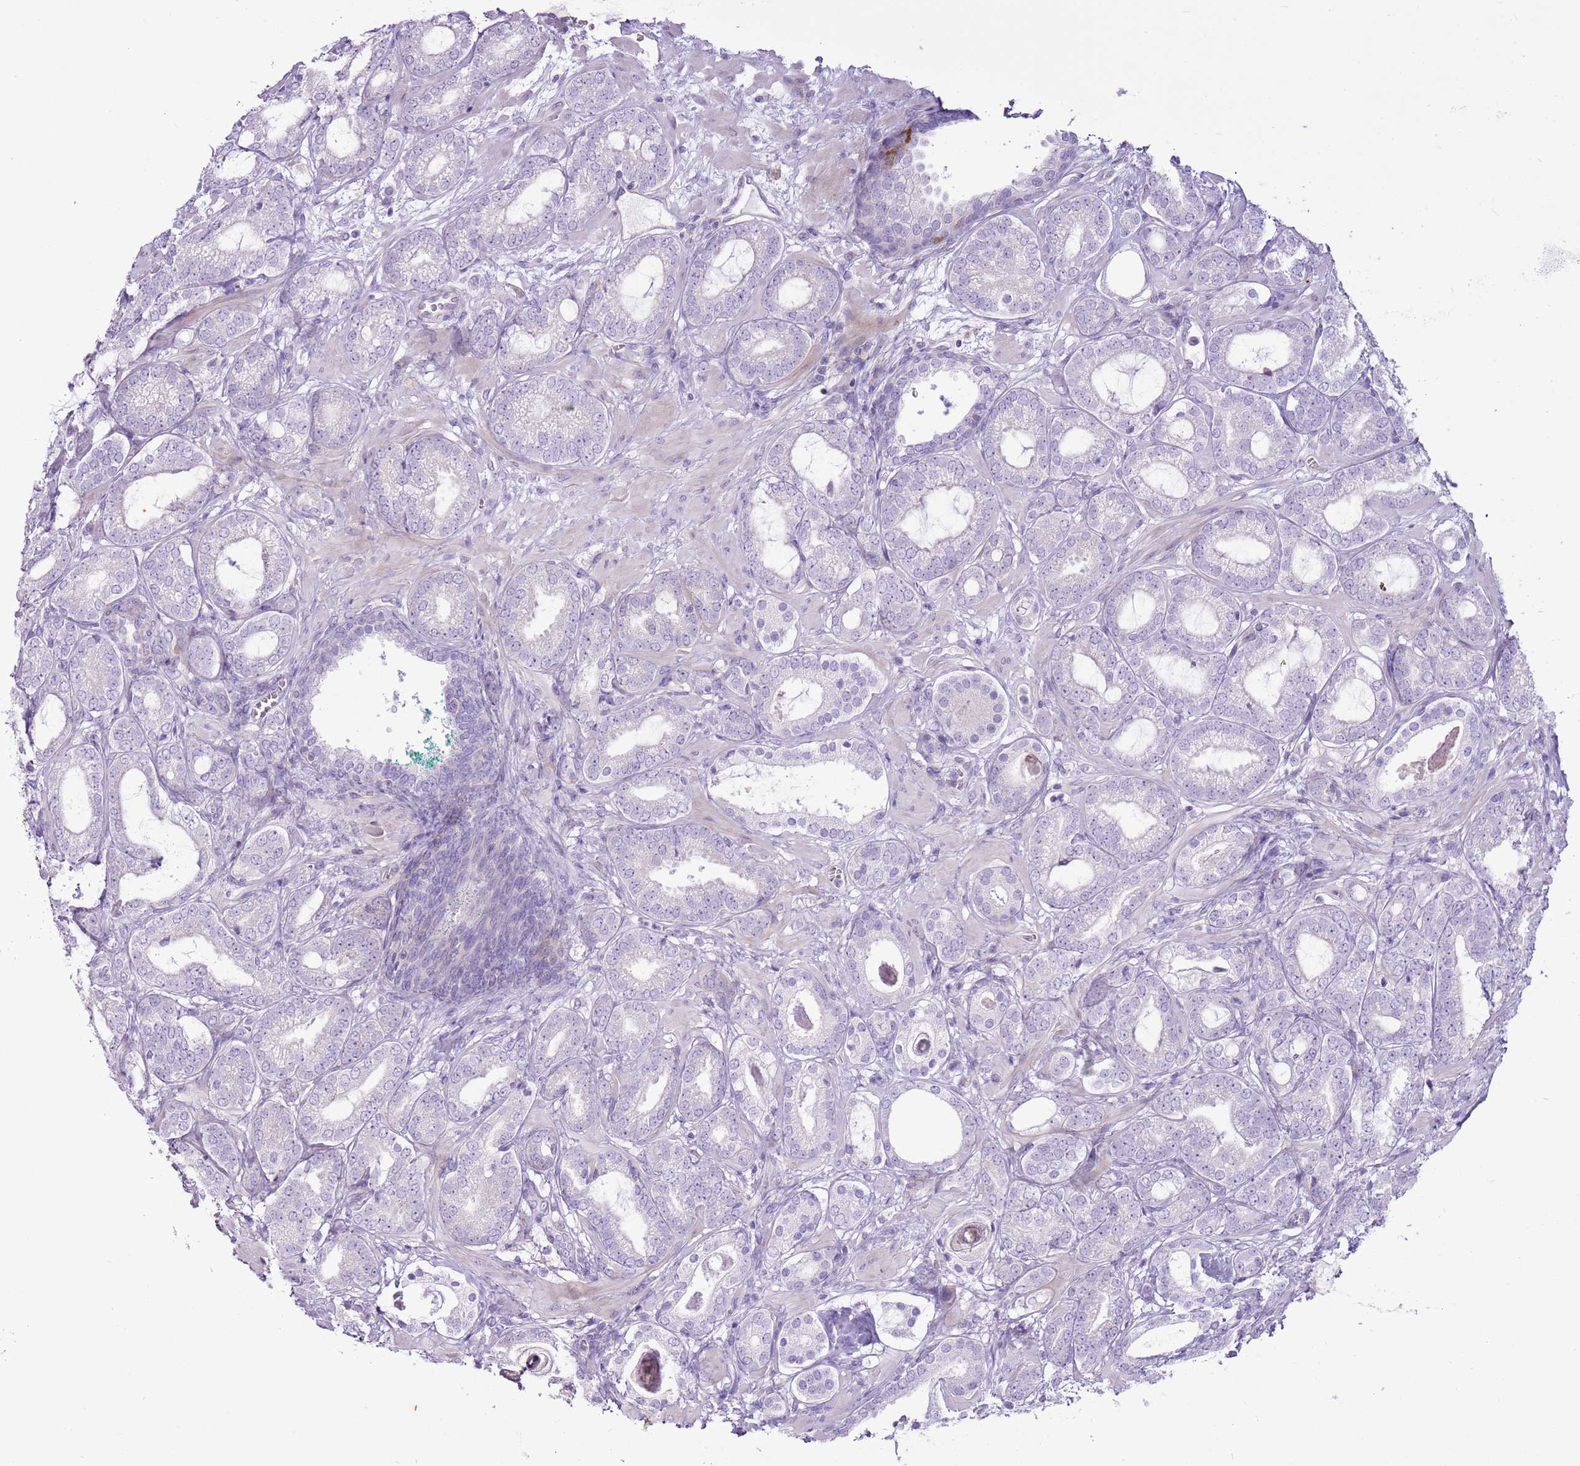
{"staining": {"intensity": "negative", "quantity": "none", "location": "none"}, "tissue": "prostate cancer", "cell_type": "Tumor cells", "image_type": "cancer", "snomed": [{"axis": "morphology", "description": "Adenocarcinoma, High grade"}, {"axis": "topography", "description": "Prostate"}], "caption": "An immunohistochemistry image of prostate cancer is shown. There is no staining in tumor cells of prostate cancer.", "gene": "CHAC2", "patient": {"sex": "male", "age": 60}}